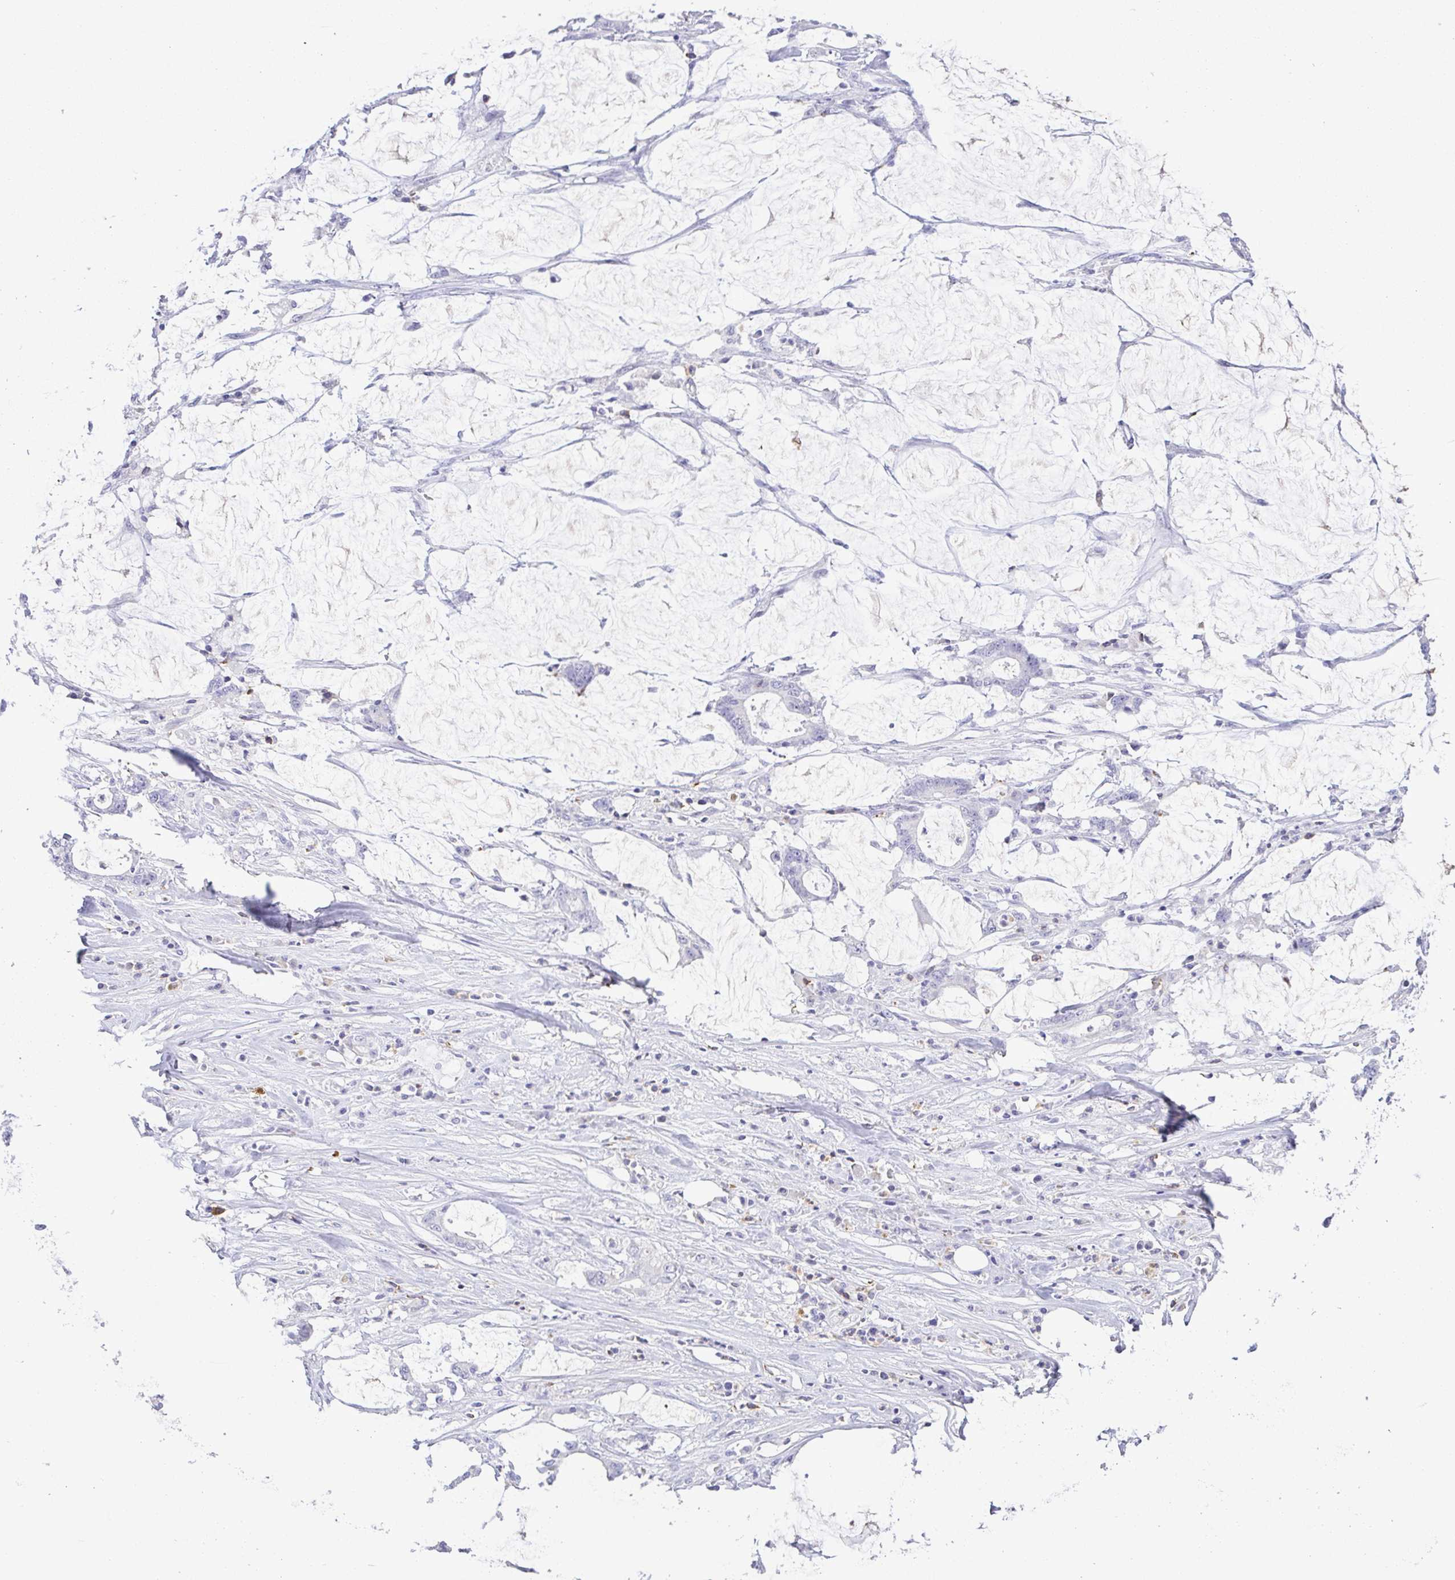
{"staining": {"intensity": "negative", "quantity": "none", "location": "none"}, "tissue": "stomach cancer", "cell_type": "Tumor cells", "image_type": "cancer", "snomed": [{"axis": "morphology", "description": "Adenocarcinoma, NOS"}, {"axis": "topography", "description": "Stomach, upper"}], "caption": "Immunohistochemistry histopathology image of neoplastic tissue: human stomach cancer stained with DAB (3,3'-diaminobenzidine) exhibits no significant protein expression in tumor cells. (Stains: DAB IHC with hematoxylin counter stain, Microscopy: brightfield microscopy at high magnification).", "gene": "PGLYRP1", "patient": {"sex": "male", "age": 68}}